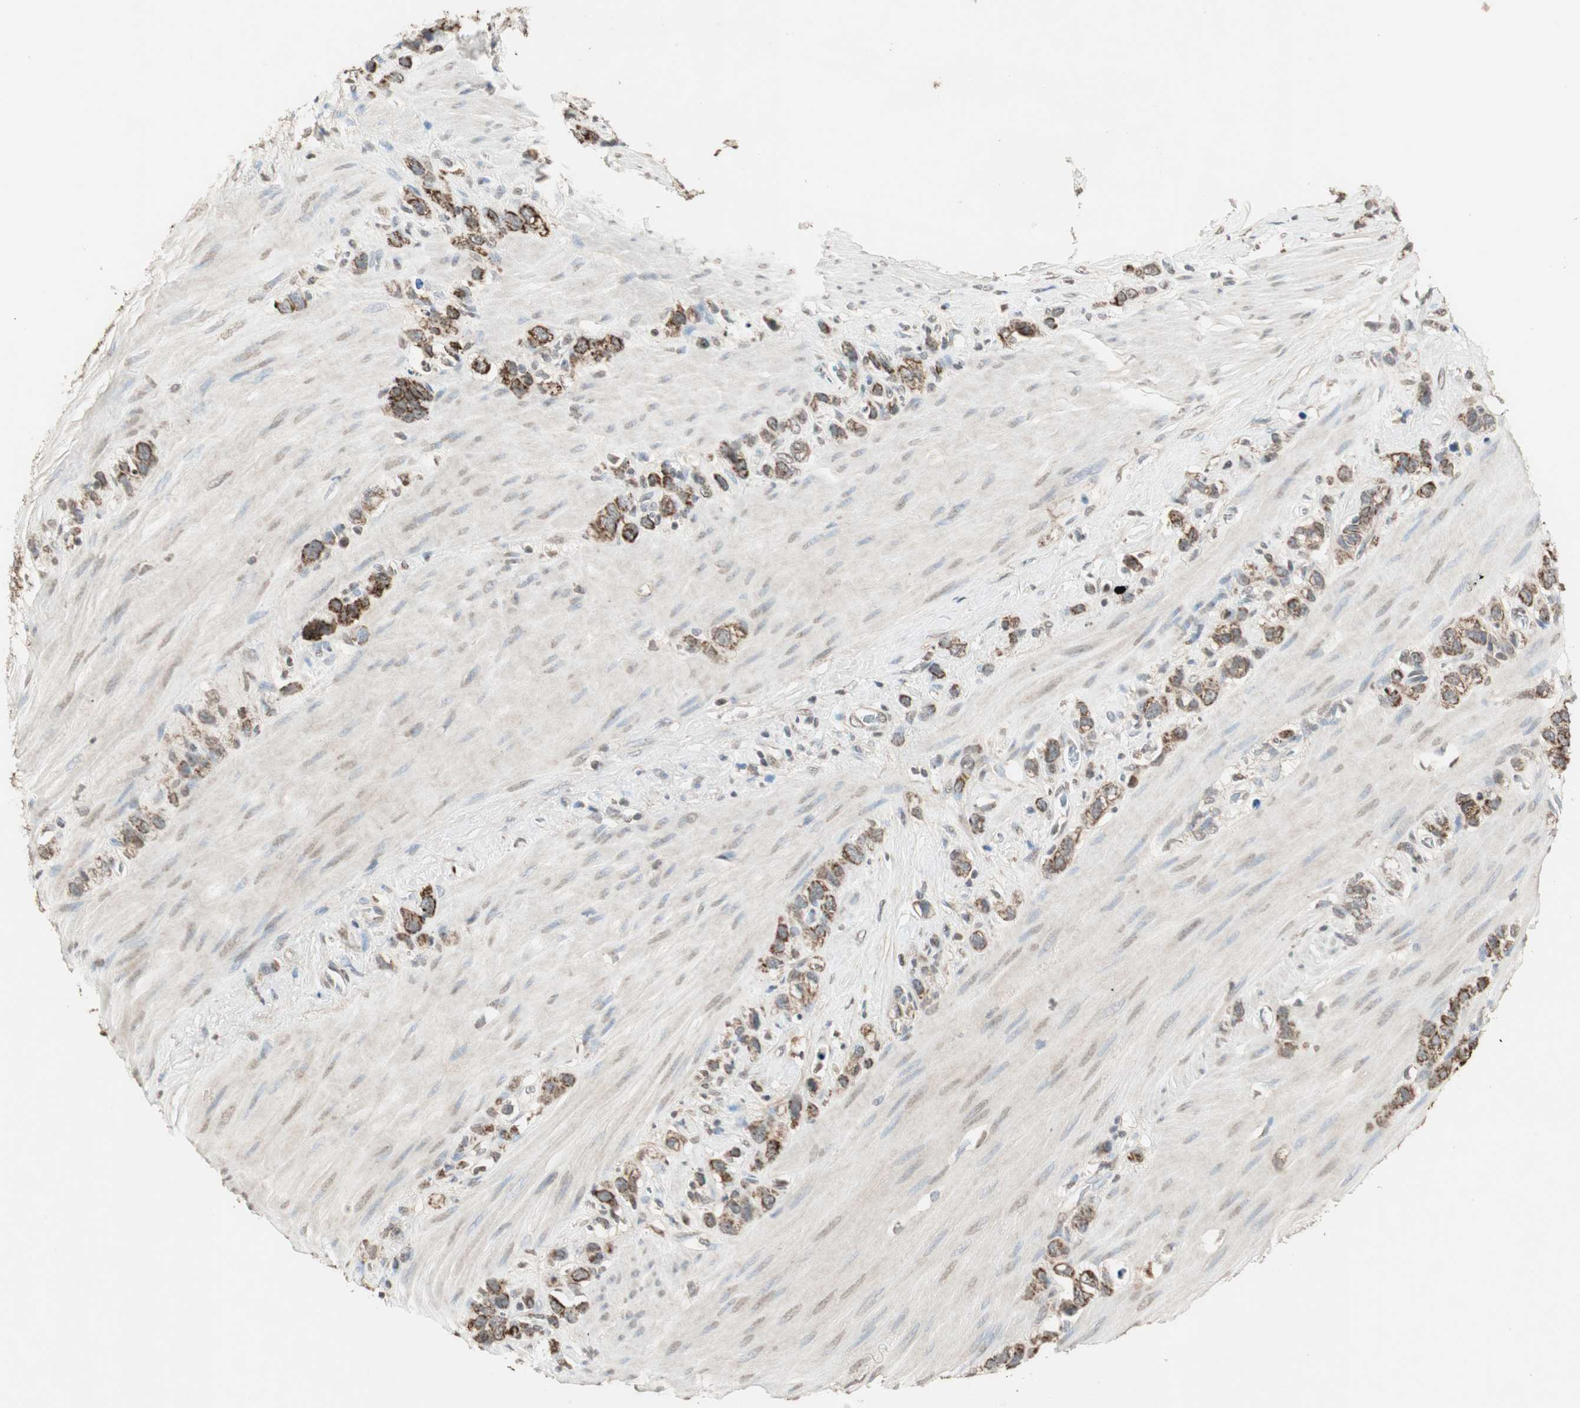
{"staining": {"intensity": "strong", "quantity": ">75%", "location": "cytoplasmic/membranous"}, "tissue": "stomach cancer", "cell_type": "Tumor cells", "image_type": "cancer", "snomed": [{"axis": "morphology", "description": "Normal tissue, NOS"}, {"axis": "morphology", "description": "Adenocarcinoma, NOS"}, {"axis": "morphology", "description": "Adenocarcinoma, High grade"}, {"axis": "topography", "description": "Stomach, upper"}, {"axis": "topography", "description": "Stomach"}], "caption": "Human stomach adenocarcinoma stained for a protein (brown) exhibits strong cytoplasmic/membranous positive positivity in approximately >75% of tumor cells.", "gene": "PRELID1", "patient": {"sex": "female", "age": 65}}